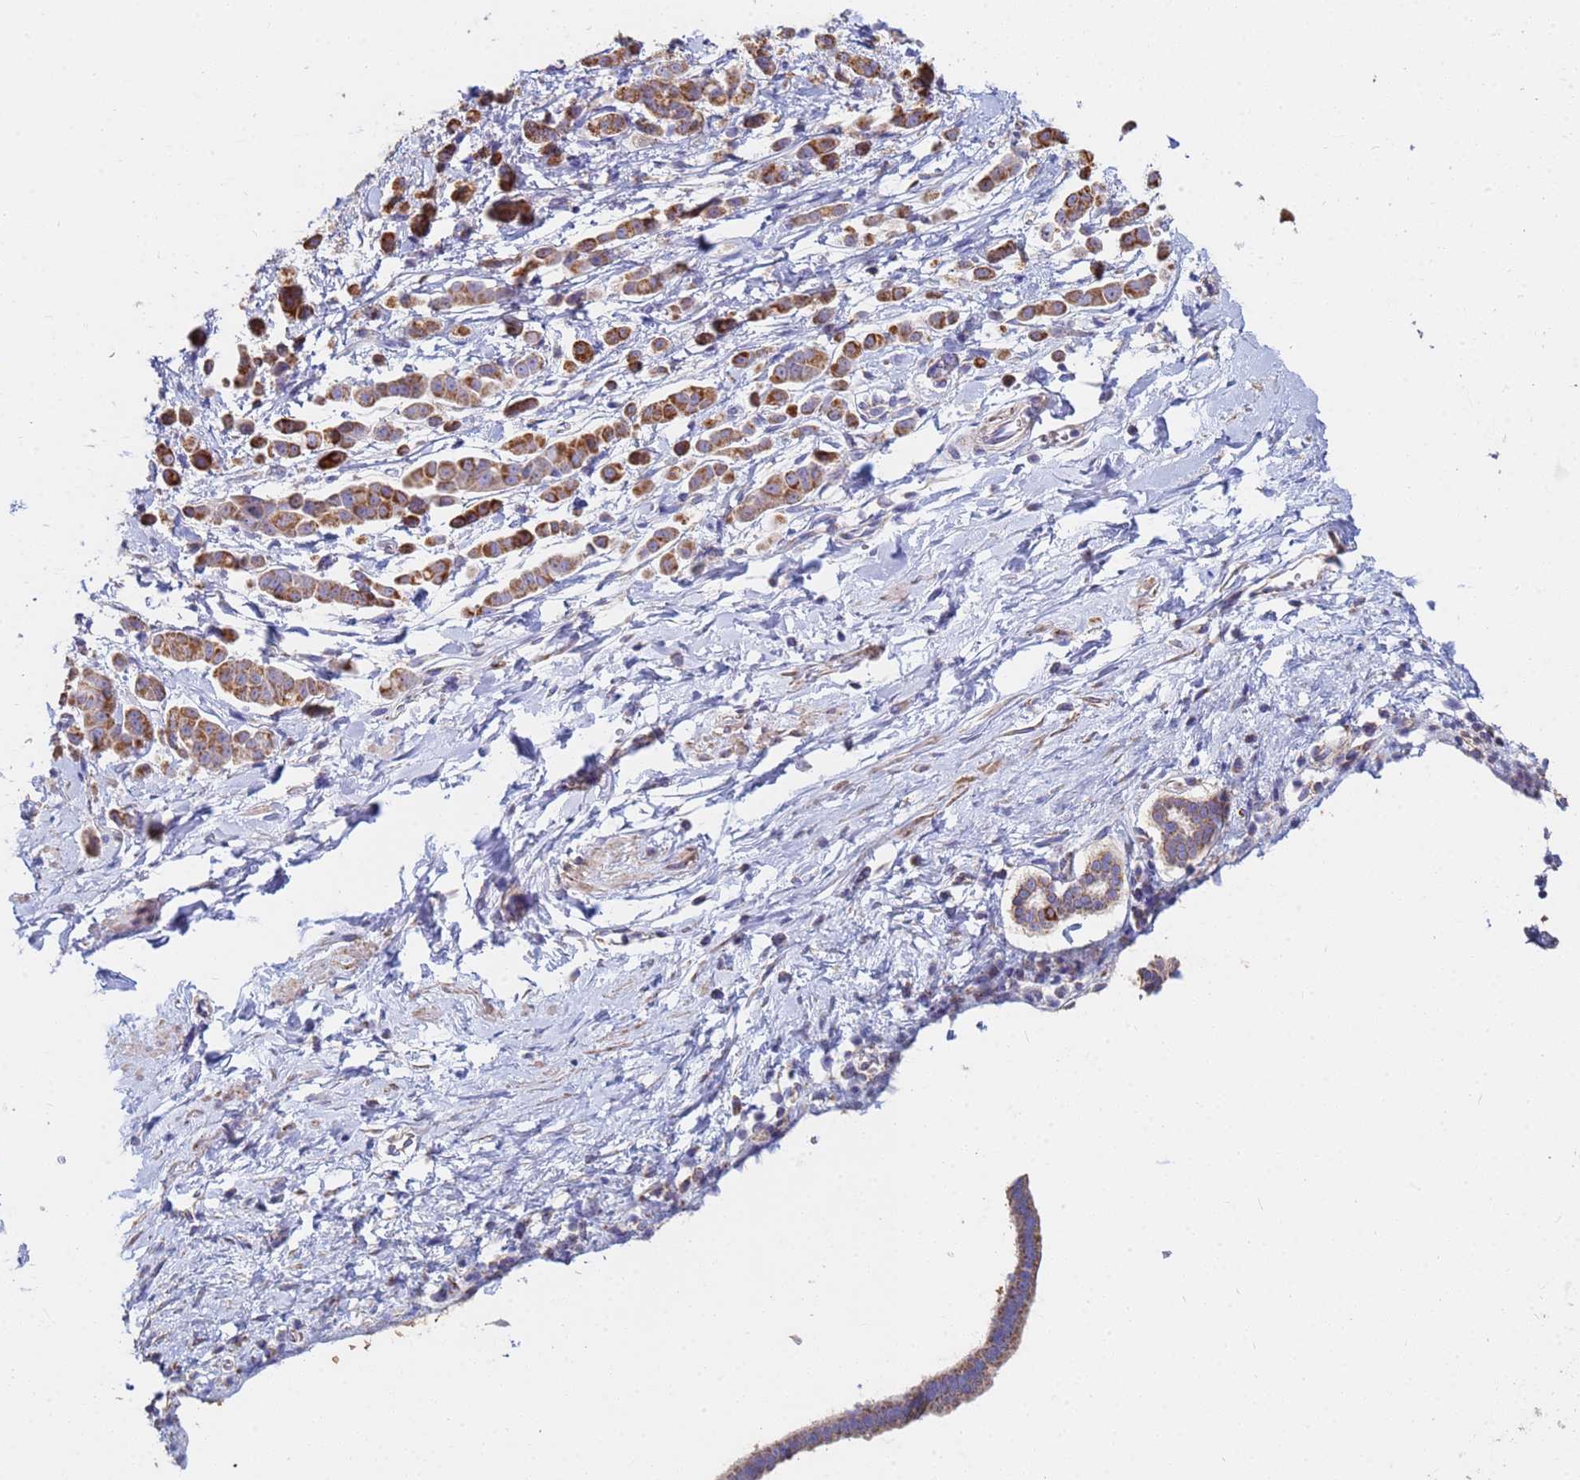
{"staining": {"intensity": "moderate", "quantity": ">75%", "location": "cytoplasmic/membranous"}, "tissue": "pancreatic cancer", "cell_type": "Tumor cells", "image_type": "cancer", "snomed": [{"axis": "morphology", "description": "Normal tissue, NOS"}, {"axis": "morphology", "description": "Adenocarcinoma, NOS"}, {"axis": "topography", "description": "Pancreas"}], "caption": "DAB (3,3'-diaminobenzidine) immunohistochemical staining of human pancreatic adenocarcinoma reveals moderate cytoplasmic/membranous protein positivity in about >75% of tumor cells.", "gene": "UQCRH", "patient": {"sex": "female", "age": 64}}